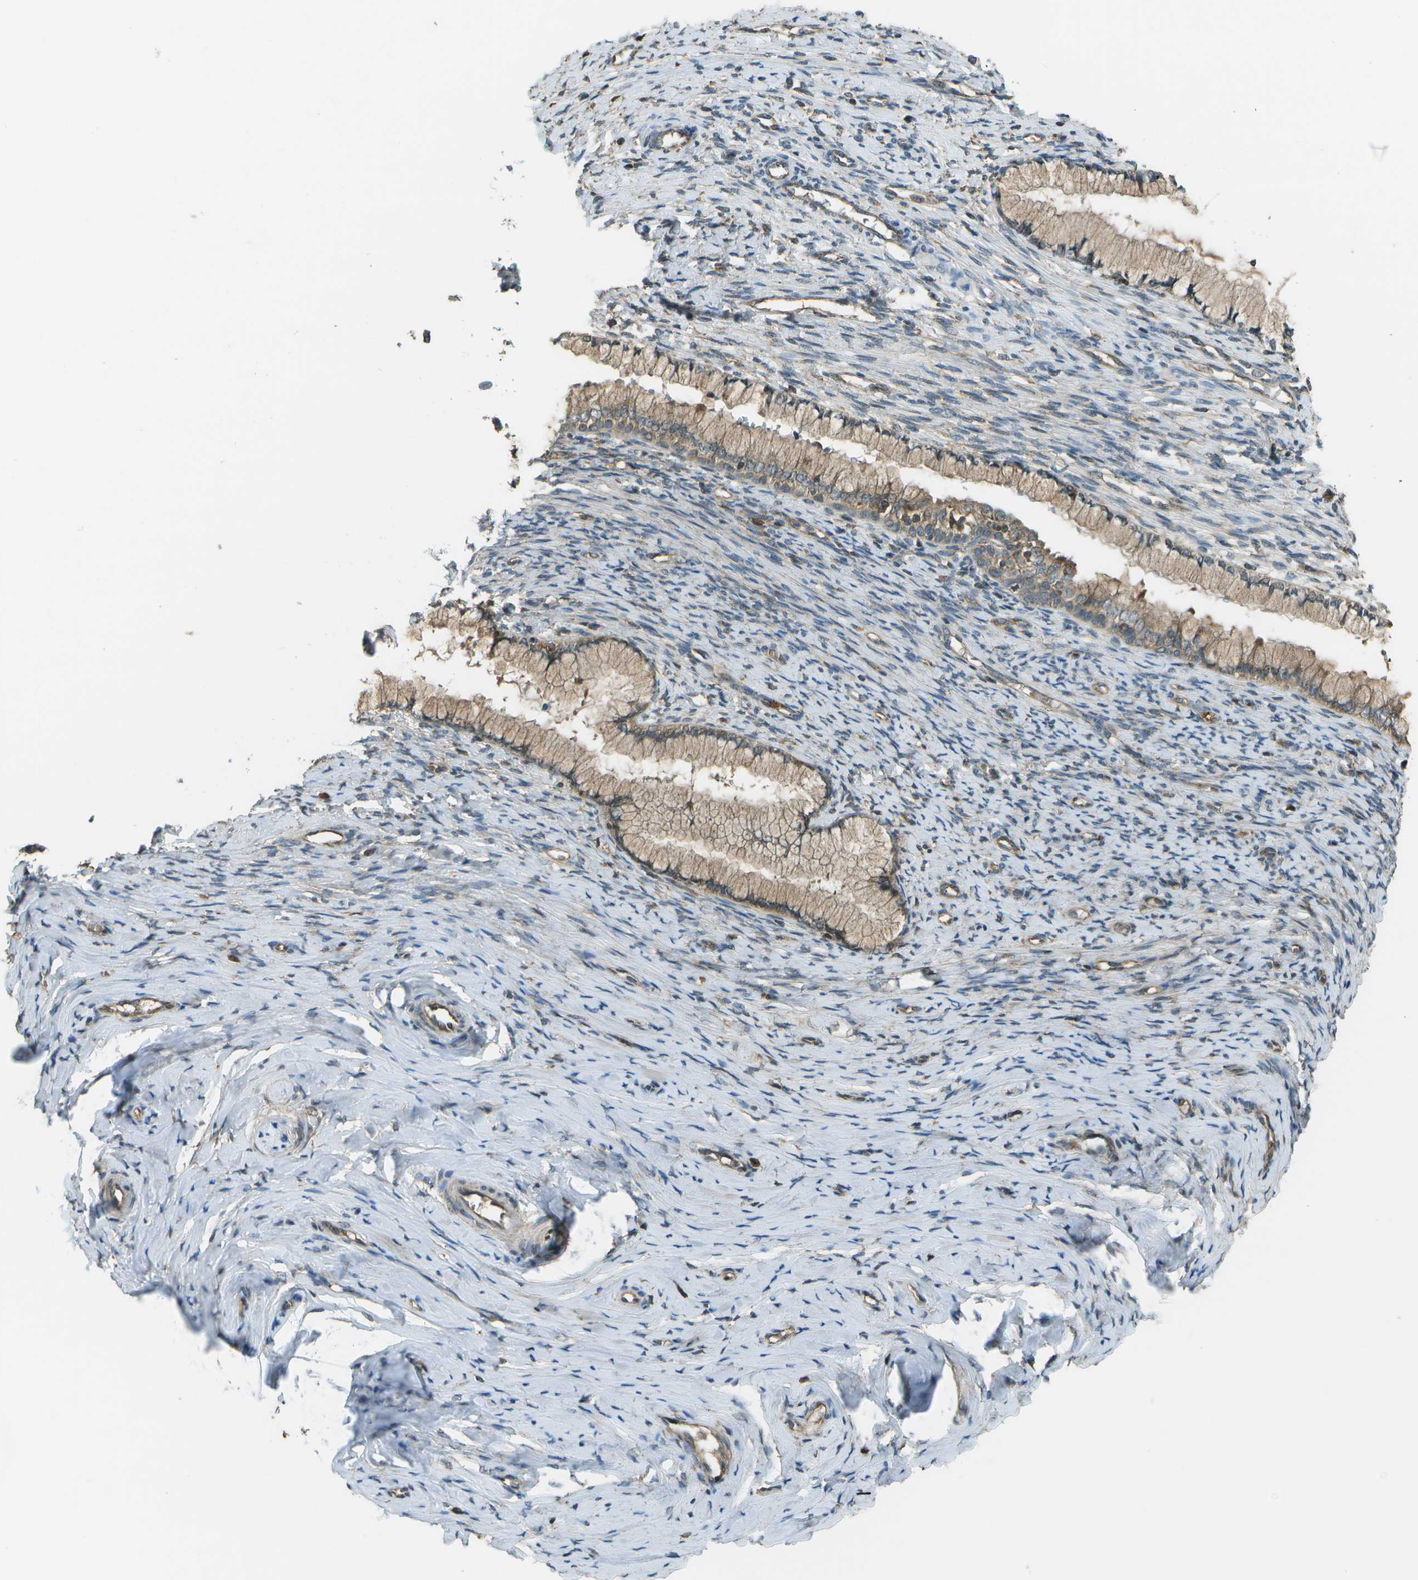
{"staining": {"intensity": "weak", "quantity": "25%-75%", "location": "cytoplasmic/membranous"}, "tissue": "cervical cancer", "cell_type": "Tumor cells", "image_type": "cancer", "snomed": [{"axis": "morphology", "description": "Squamous cell carcinoma, NOS"}, {"axis": "topography", "description": "Cervix"}], "caption": "Immunohistochemical staining of human squamous cell carcinoma (cervical) demonstrates low levels of weak cytoplasmic/membranous protein expression in approximately 25%-75% of tumor cells. (DAB = brown stain, brightfield microscopy at high magnification).", "gene": "PLPBP", "patient": {"sex": "female", "age": 63}}